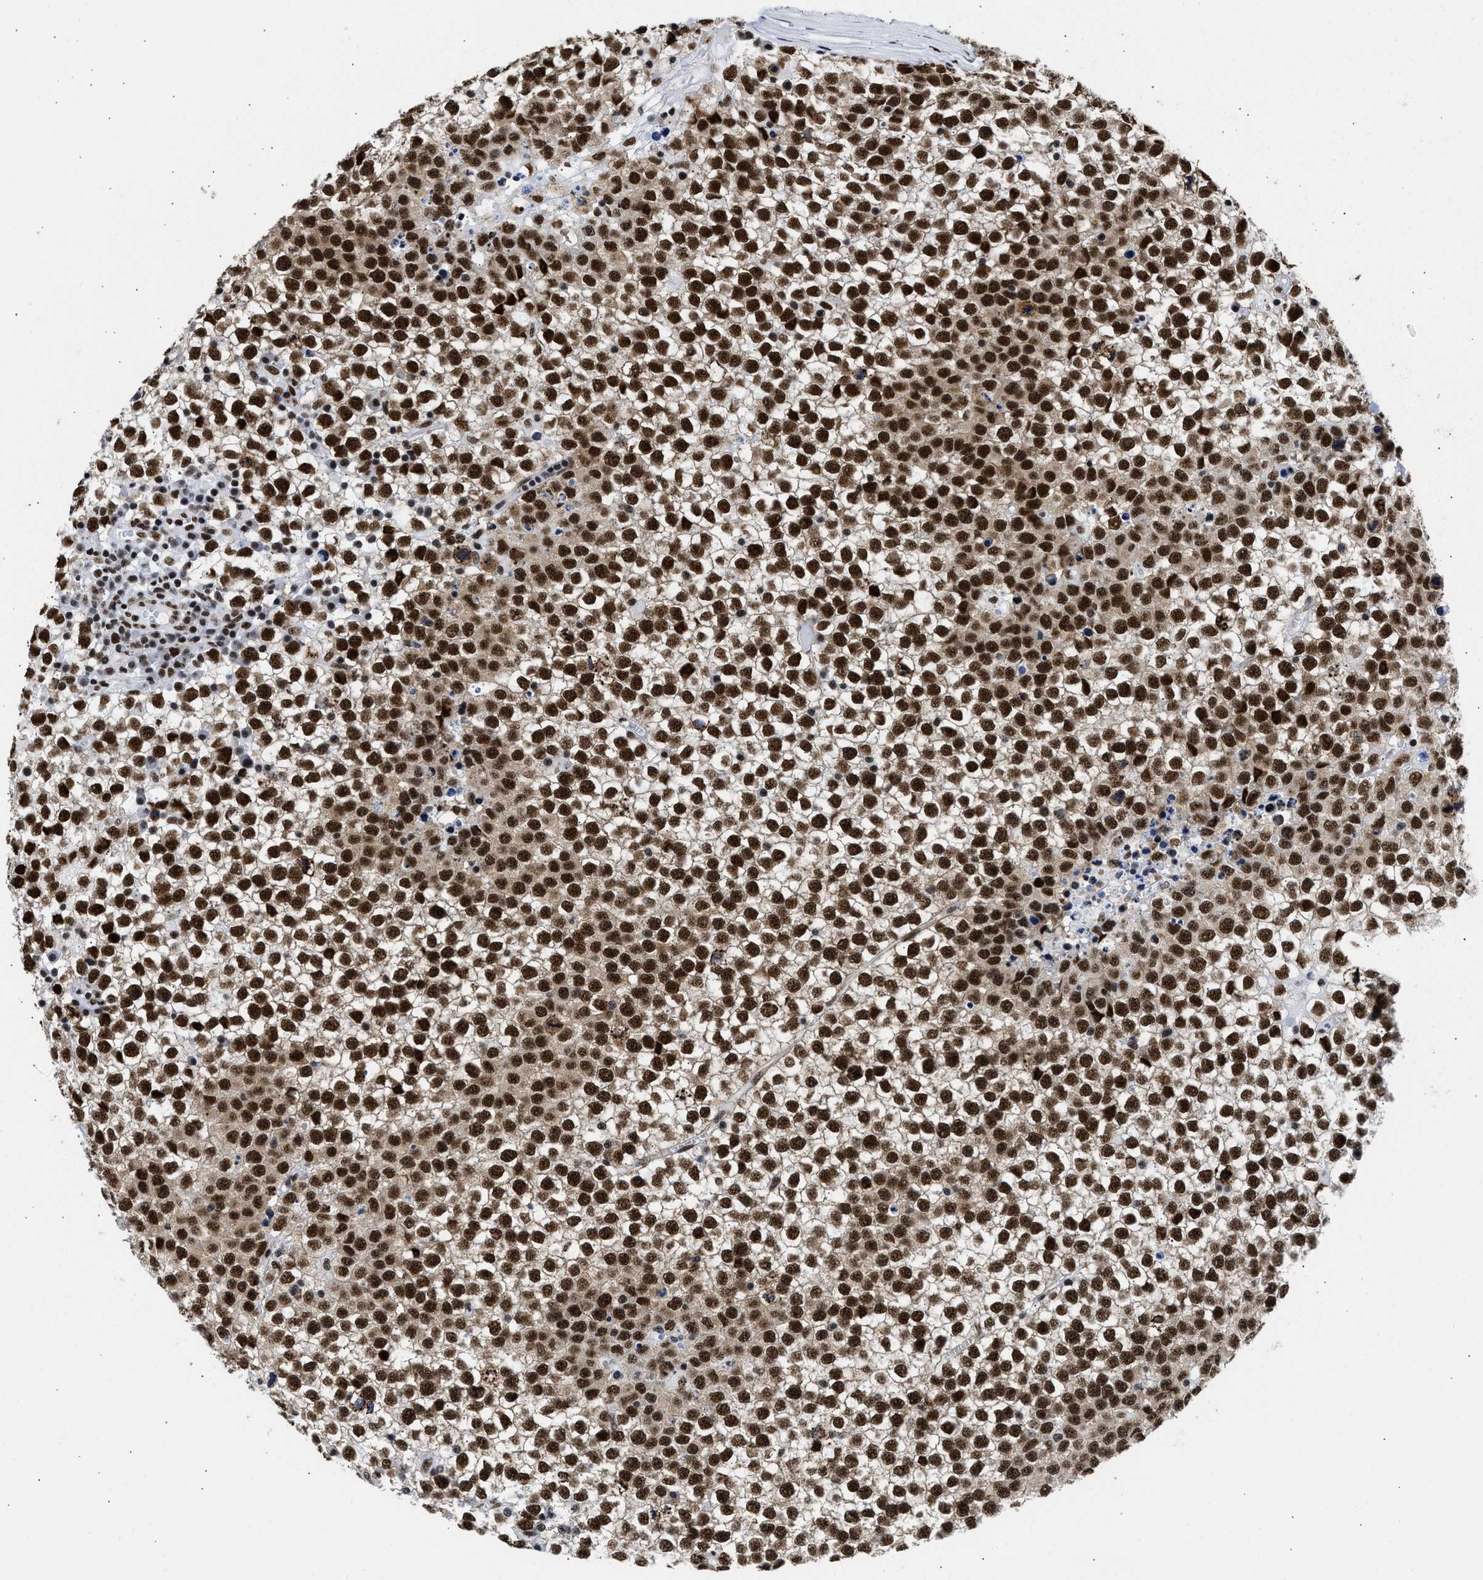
{"staining": {"intensity": "strong", "quantity": ">75%", "location": "nuclear"}, "tissue": "testis cancer", "cell_type": "Tumor cells", "image_type": "cancer", "snomed": [{"axis": "morphology", "description": "Seminoma, NOS"}, {"axis": "topography", "description": "Testis"}], "caption": "Testis seminoma stained for a protein (brown) shows strong nuclear positive staining in about >75% of tumor cells.", "gene": "RBM8A", "patient": {"sex": "male", "age": 65}}